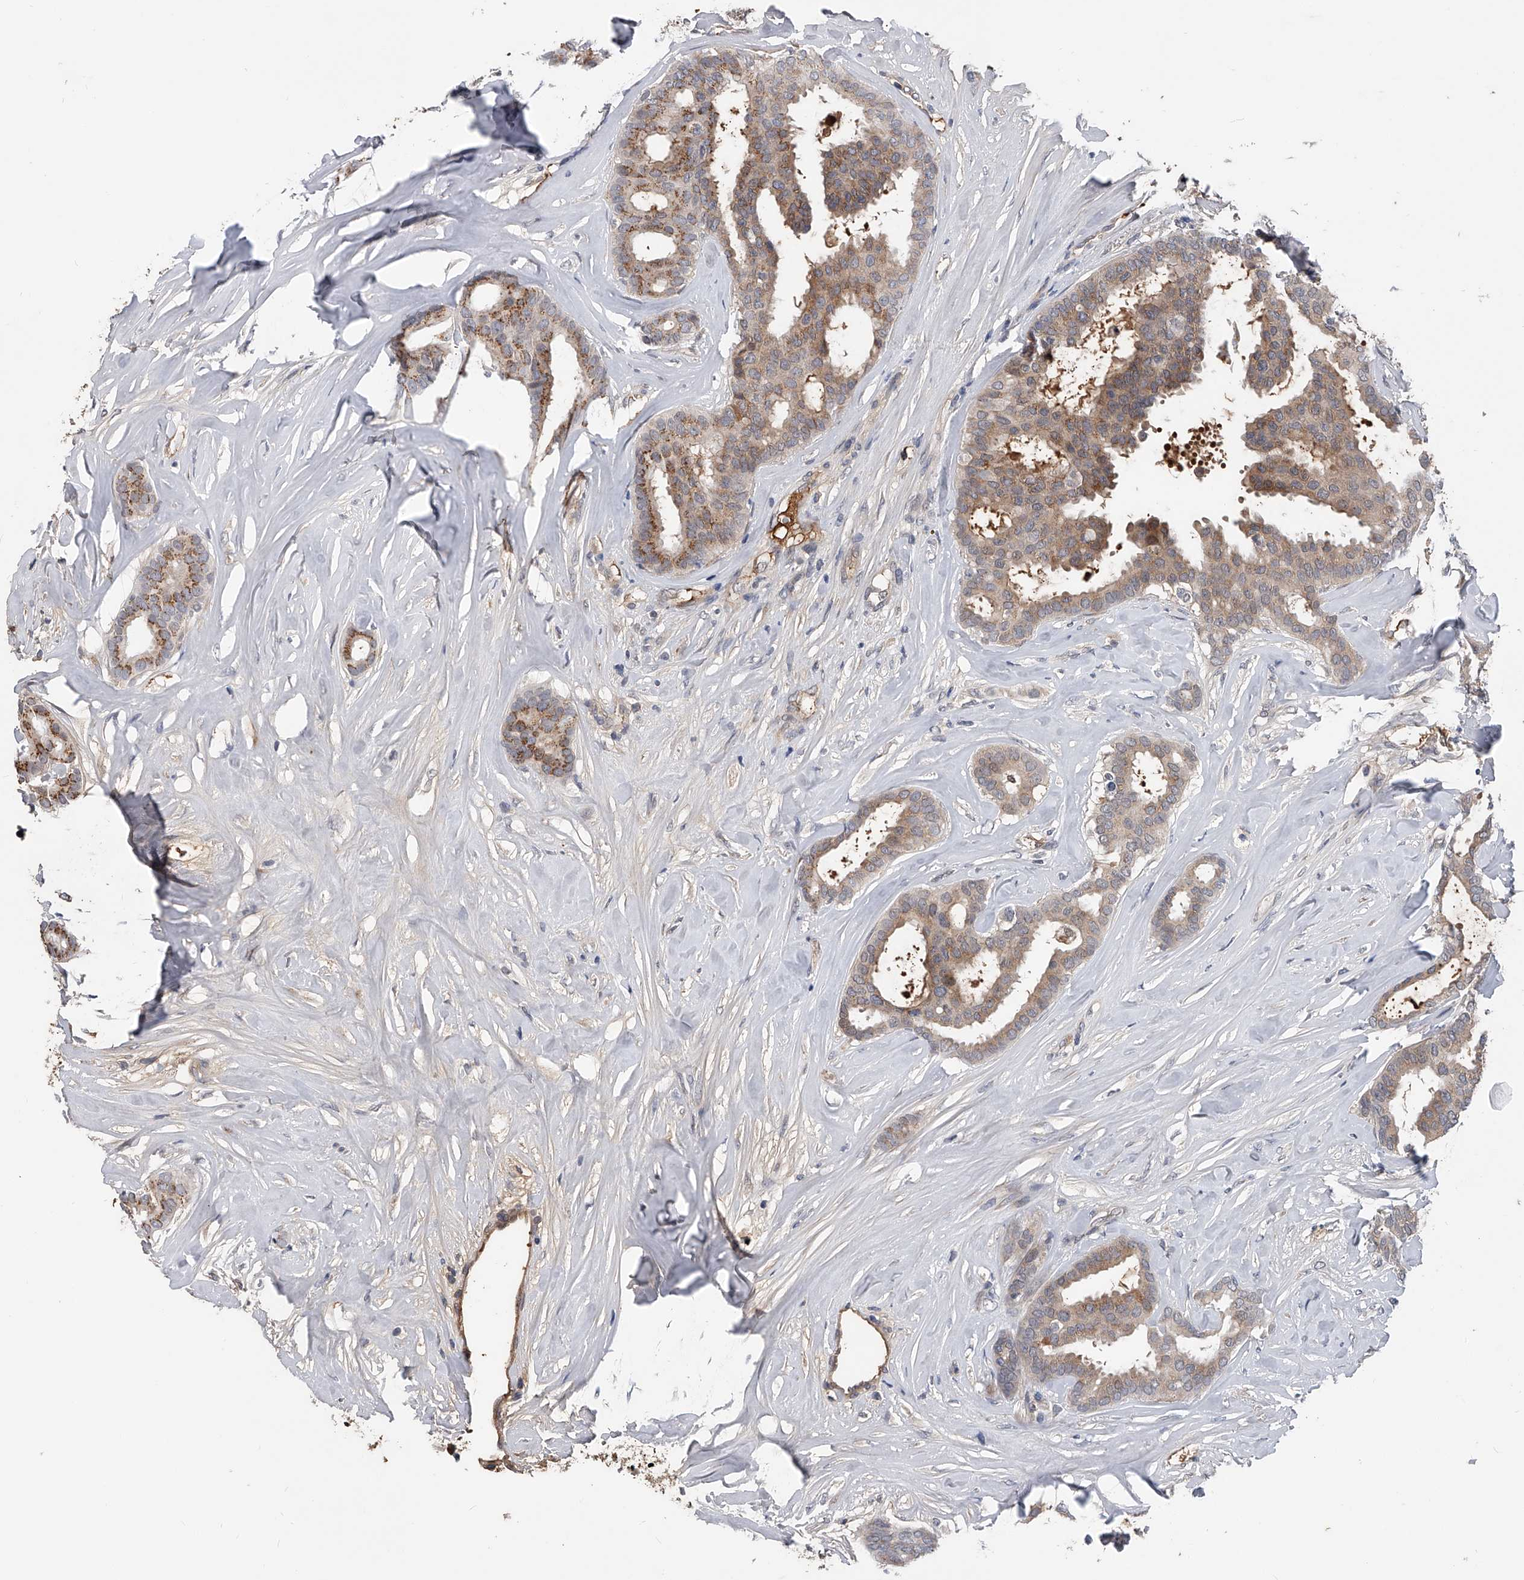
{"staining": {"intensity": "moderate", "quantity": "25%-75%", "location": "cytoplasmic/membranous"}, "tissue": "breast cancer", "cell_type": "Tumor cells", "image_type": "cancer", "snomed": [{"axis": "morphology", "description": "Duct carcinoma"}, {"axis": "topography", "description": "Breast"}], "caption": "Tumor cells demonstrate medium levels of moderate cytoplasmic/membranous expression in about 25%-75% of cells in infiltrating ductal carcinoma (breast). The staining is performed using DAB brown chromogen to label protein expression. The nuclei are counter-stained blue using hematoxylin.", "gene": "ZNF25", "patient": {"sex": "female", "age": 75}}